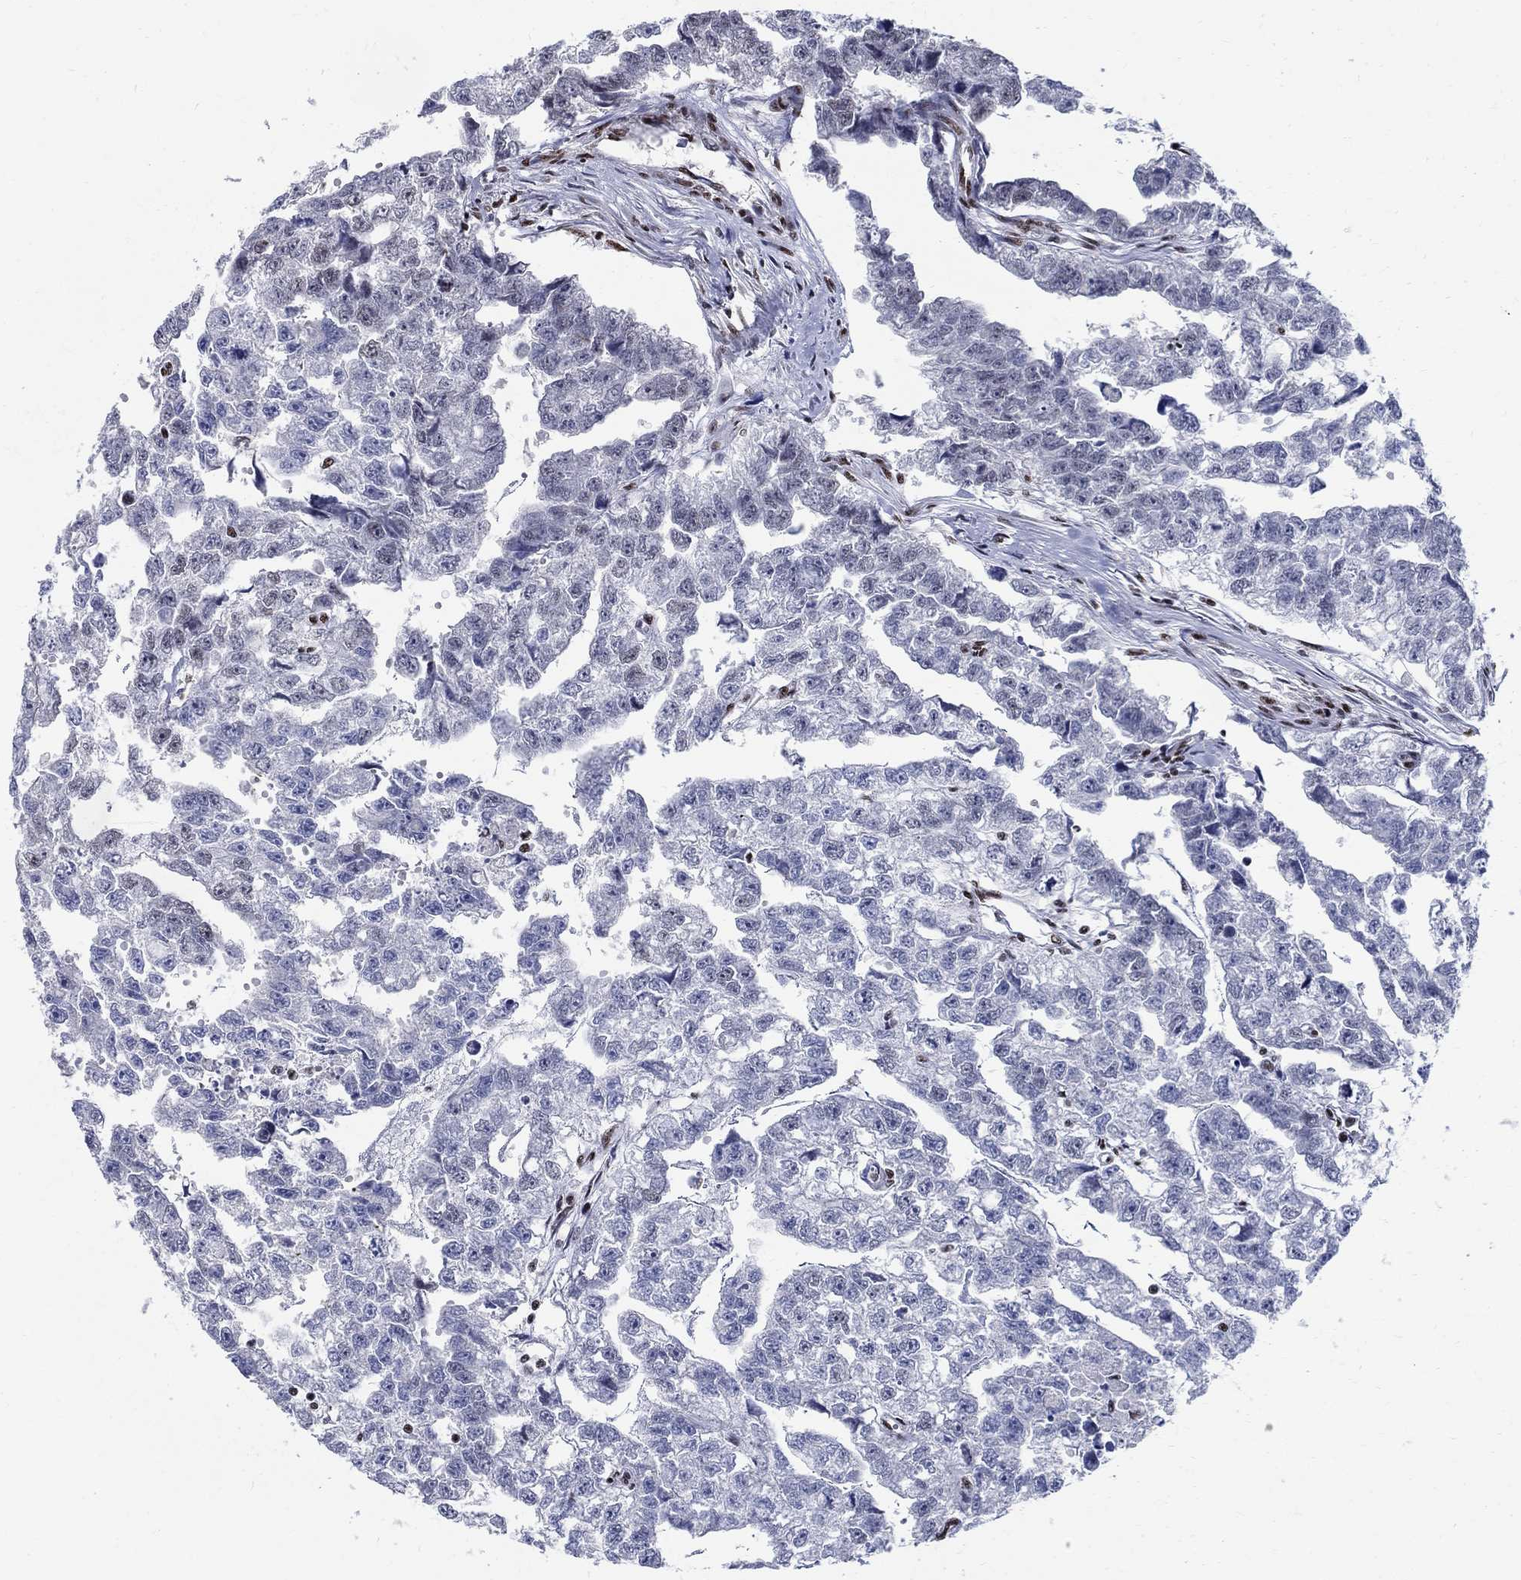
{"staining": {"intensity": "negative", "quantity": "none", "location": "none"}, "tissue": "testis cancer", "cell_type": "Tumor cells", "image_type": "cancer", "snomed": [{"axis": "morphology", "description": "Carcinoma, Embryonal, NOS"}, {"axis": "morphology", "description": "Teratoma, malignant, NOS"}, {"axis": "topography", "description": "Testis"}], "caption": "IHC image of testis malignant teratoma stained for a protein (brown), which exhibits no positivity in tumor cells.", "gene": "FBXO16", "patient": {"sex": "male", "age": 44}}